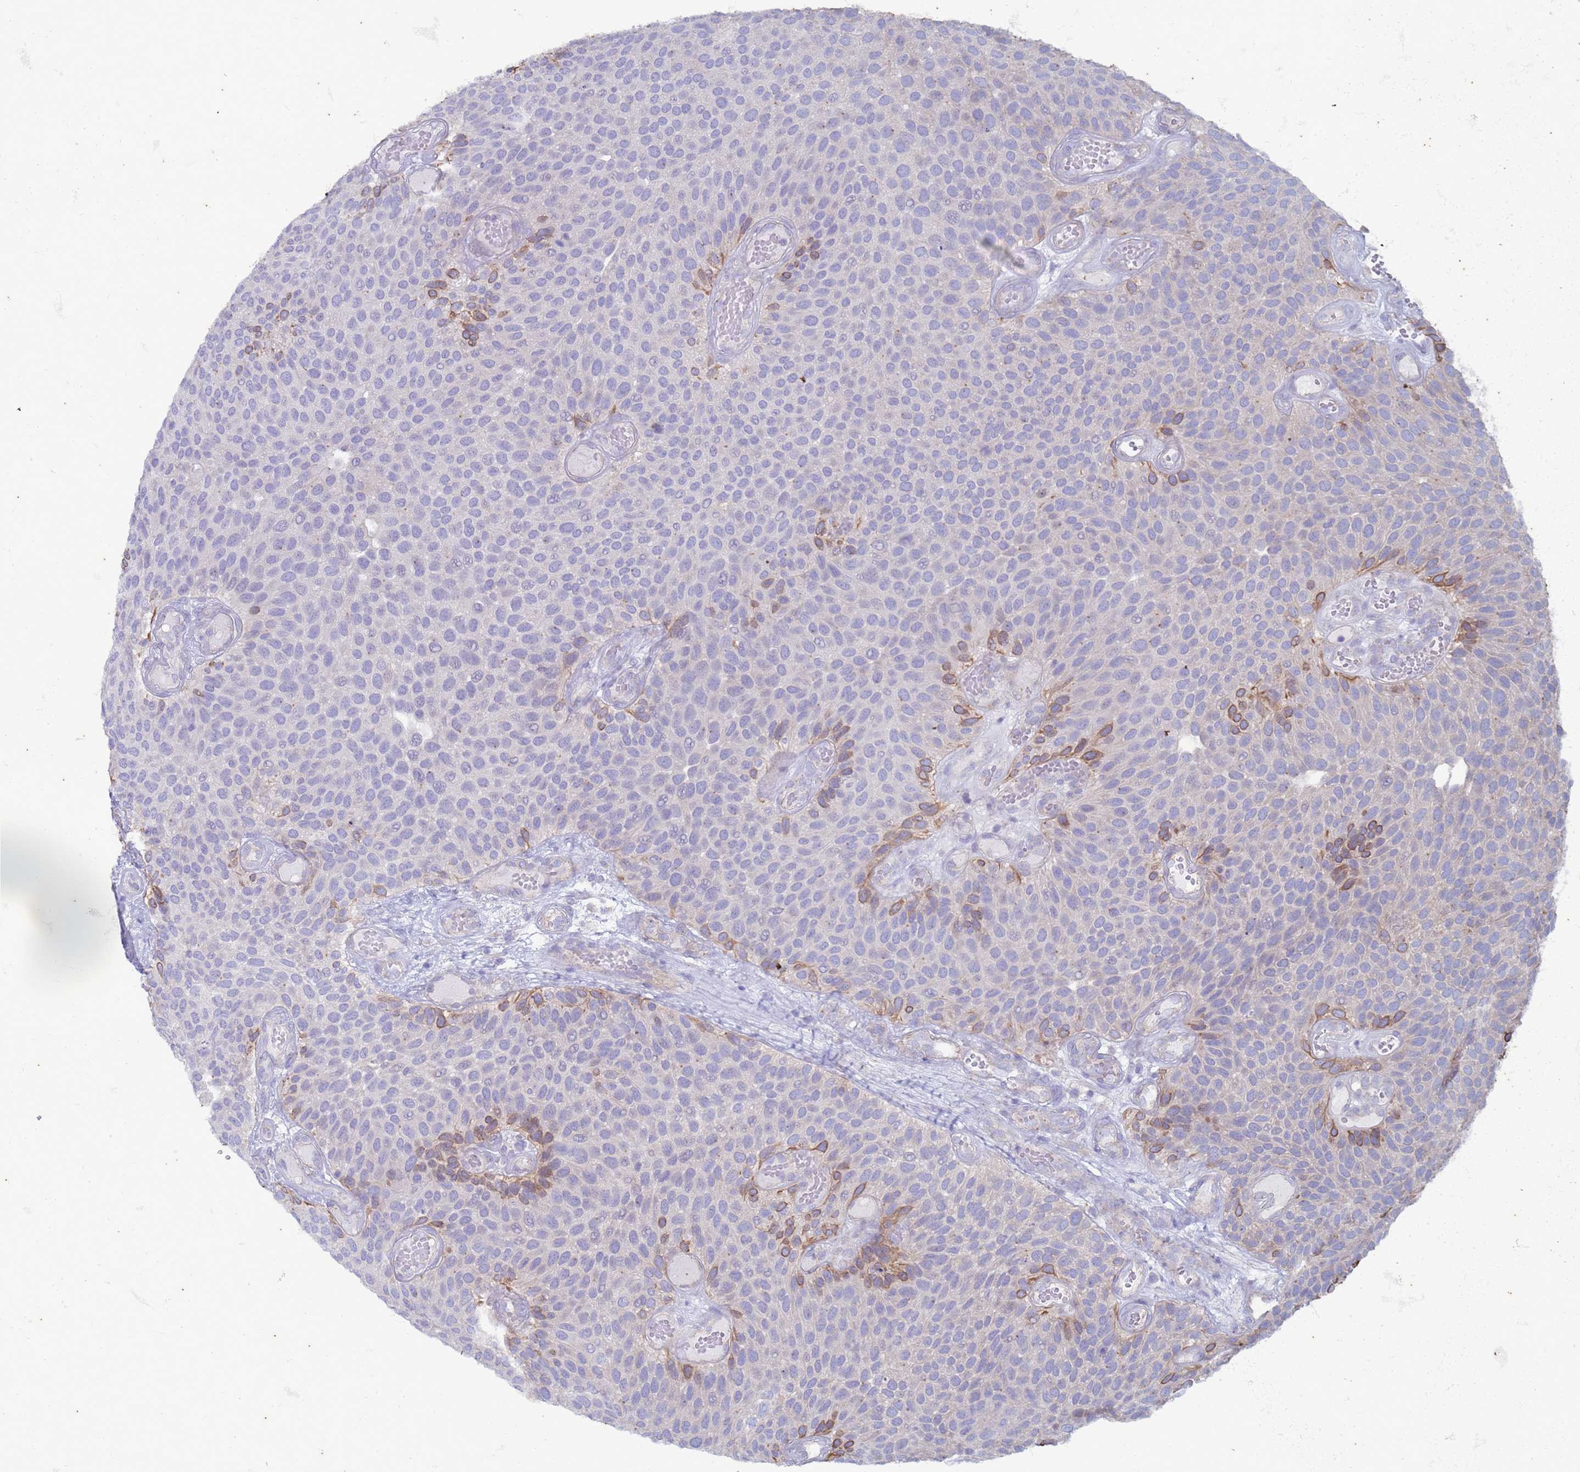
{"staining": {"intensity": "moderate", "quantity": "<25%", "location": "cytoplasmic/membranous"}, "tissue": "urothelial cancer", "cell_type": "Tumor cells", "image_type": "cancer", "snomed": [{"axis": "morphology", "description": "Urothelial carcinoma, Low grade"}, {"axis": "topography", "description": "Urinary bladder"}], "caption": "IHC of urothelial carcinoma (low-grade) reveals low levels of moderate cytoplasmic/membranous positivity in about <25% of tumor cells.", "gene": "SUCO", "patient": {"sex": "male", "age": 89}}